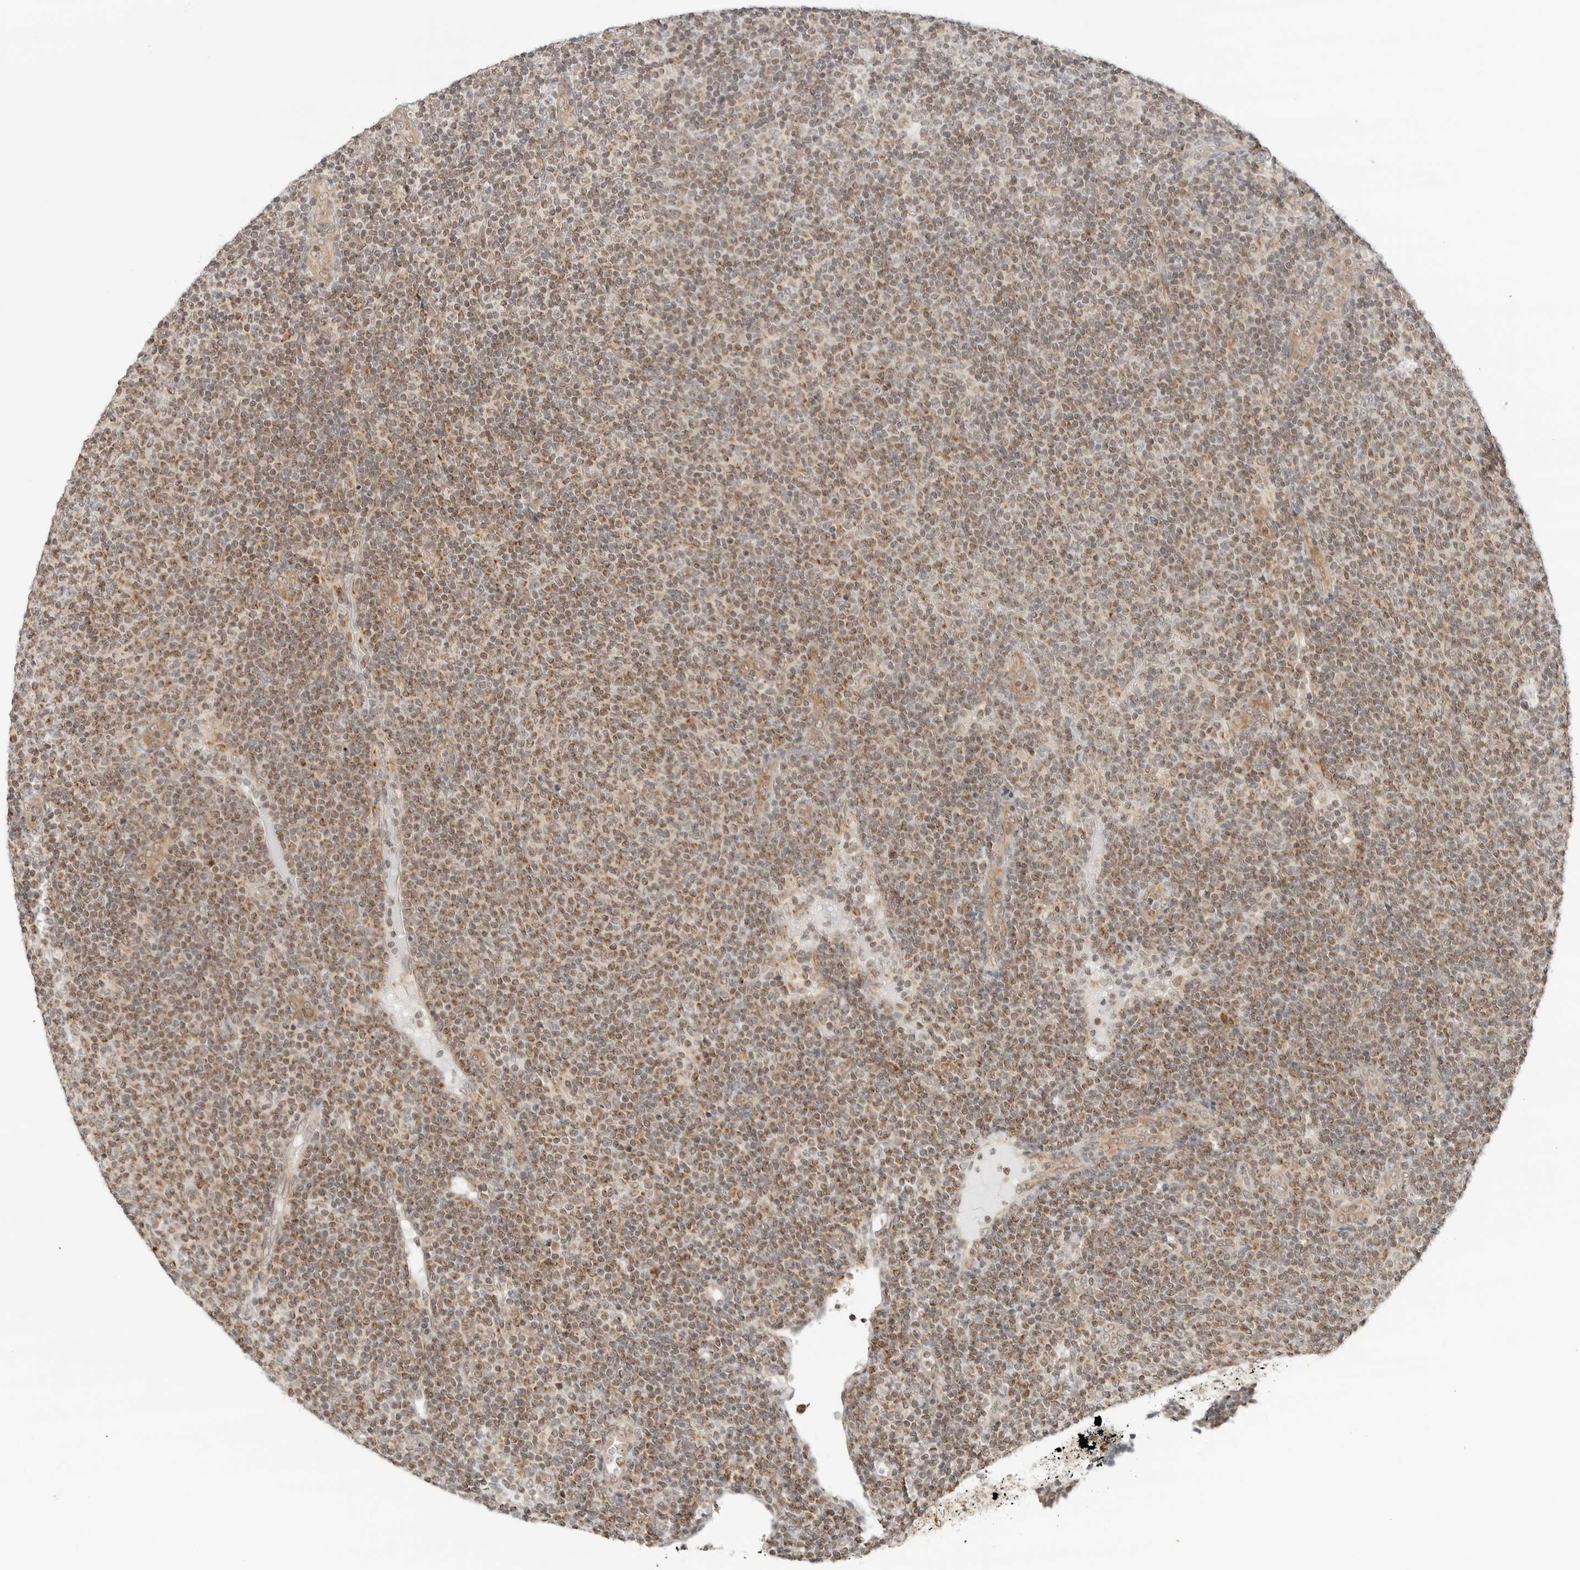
{"staining": {"intensity": "moderate", "quantity": "25%-75%", "location": "cytoplasmic/membranous"}, "tissue": "lymphoma", "cell_type": "Tumor cells", "image_type": "cancer", "snomed": [{"axis": "morphology", "description": "Malignant lymphoma, non-Hodgkin's type, Low grade"}, {"axis": "topography", "description": "Lymph node"}], "caption": "An IHC histopathology image of neoplastic tissue is shown. Protein staining in brown shows moderate cytoplasmic/membranous positivity in lymphoma within tumor cells. (DAB IHC, brown staining for protein, blue staining for nuclei).", "gene": "POLR3GL", "patient": {"sex": "male", "age": 66}}